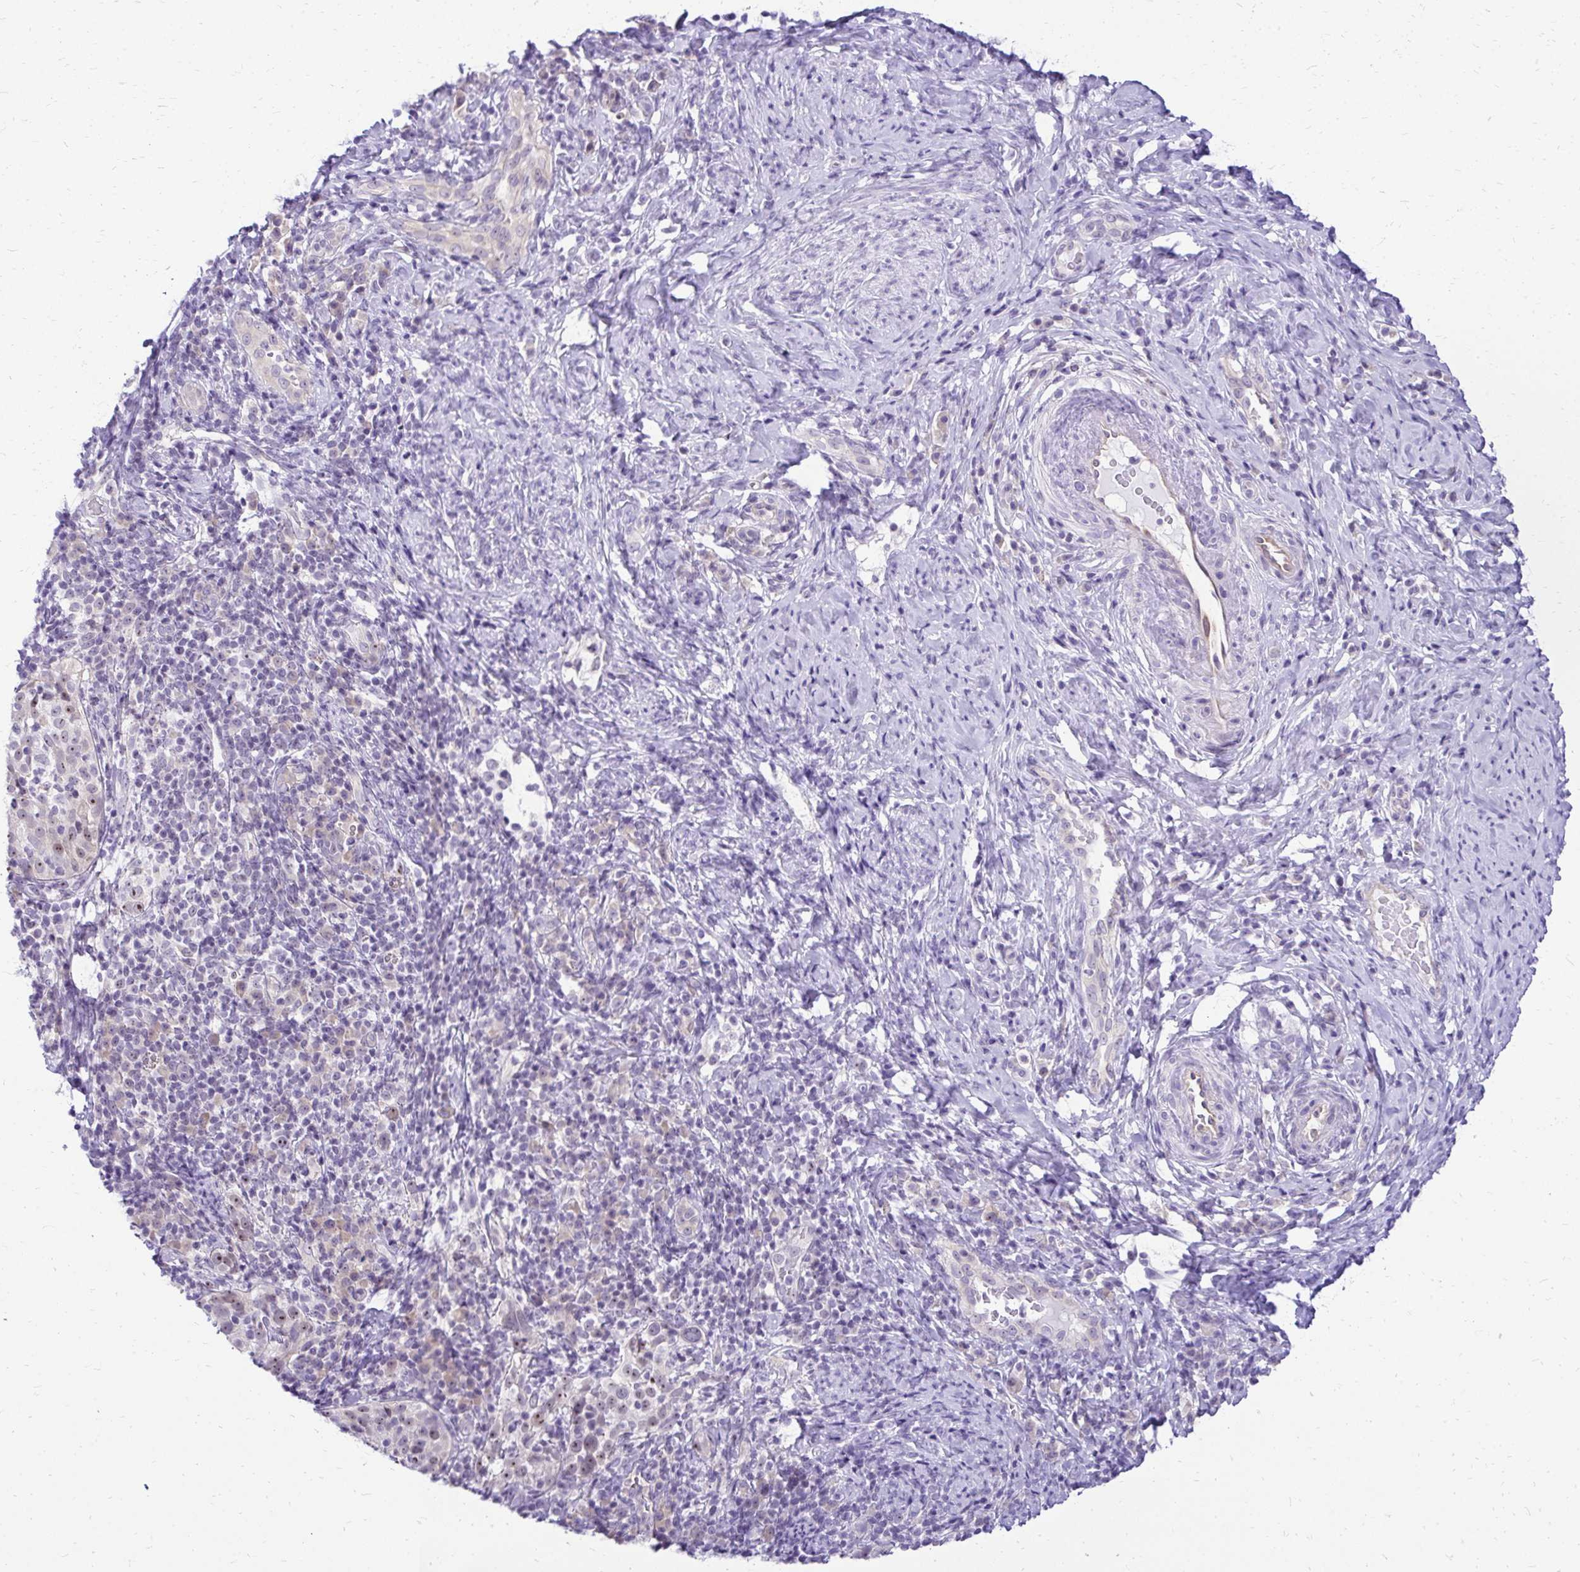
{"staining": {"intensity": "weak", "quantity": "25%-75%", "location": "cytoplasmic/membranous,nuclear"}, "tissue": "cervical cancer", "cell_type": "Tumor cells", "image_type": "cancer", "snomed": [{"axis": "morphology", "description": "Squamous cell carcinoma, NOS"}, {"axis": "topography", "description": "Cervix"}], "caption": "This image exhibits immunohistochemistry staining of human squamous cell carcinoma (cervical), with low weak cytoplasmic/membranous and nuclear positivity in approximately 25%-75% of tumor cells.", "gene": "NIFK", "patient": {"sex": "female", "age": 75}}